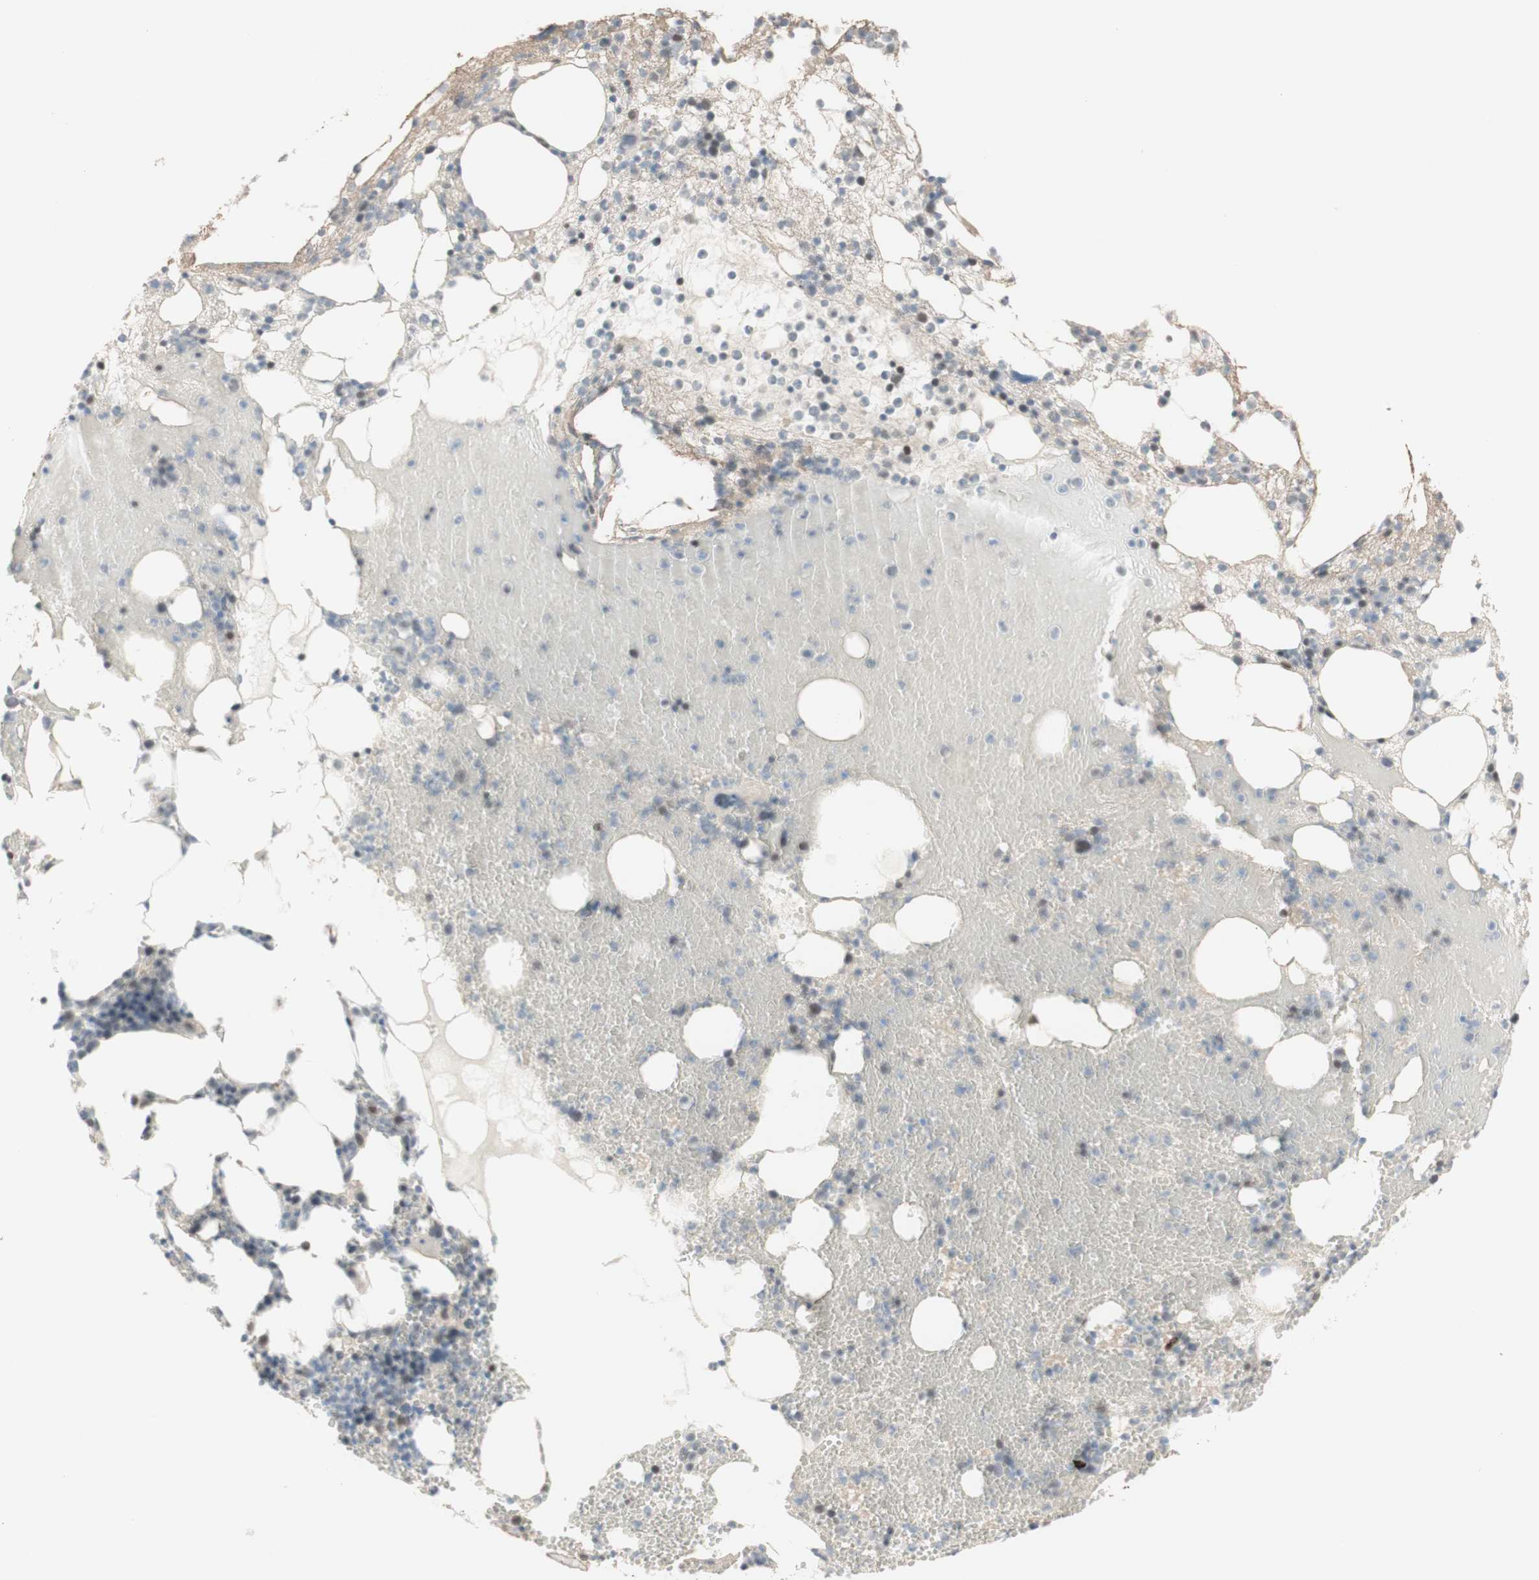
{"staining": {"intensity": "negative", "quantity": "none", "location": "none"}, "tissue": "bone marrow", "cell_type": "Hematopoietic cells", "image_type": "normal", "snomed": [{"axis": "morphology", "description": "Normal tissue, NOS"}, {"axis": "morphology", "description": "Inflammation, NOS"}, {"axis": "topography", "description": "Bone marrow"}], "caption": "Protein analysis of benign bone marrow reveals no significant expression in hematopoietic cells. The staining was performed using DAB (3,3'-diaminobenzidine) to visualize the protein expression in brown, while the nuclei were stained in blue with hematoxylin (Magnification: 20x).", "gene": "MUC3A", "patient": {"sex": "female", "age": 79}}